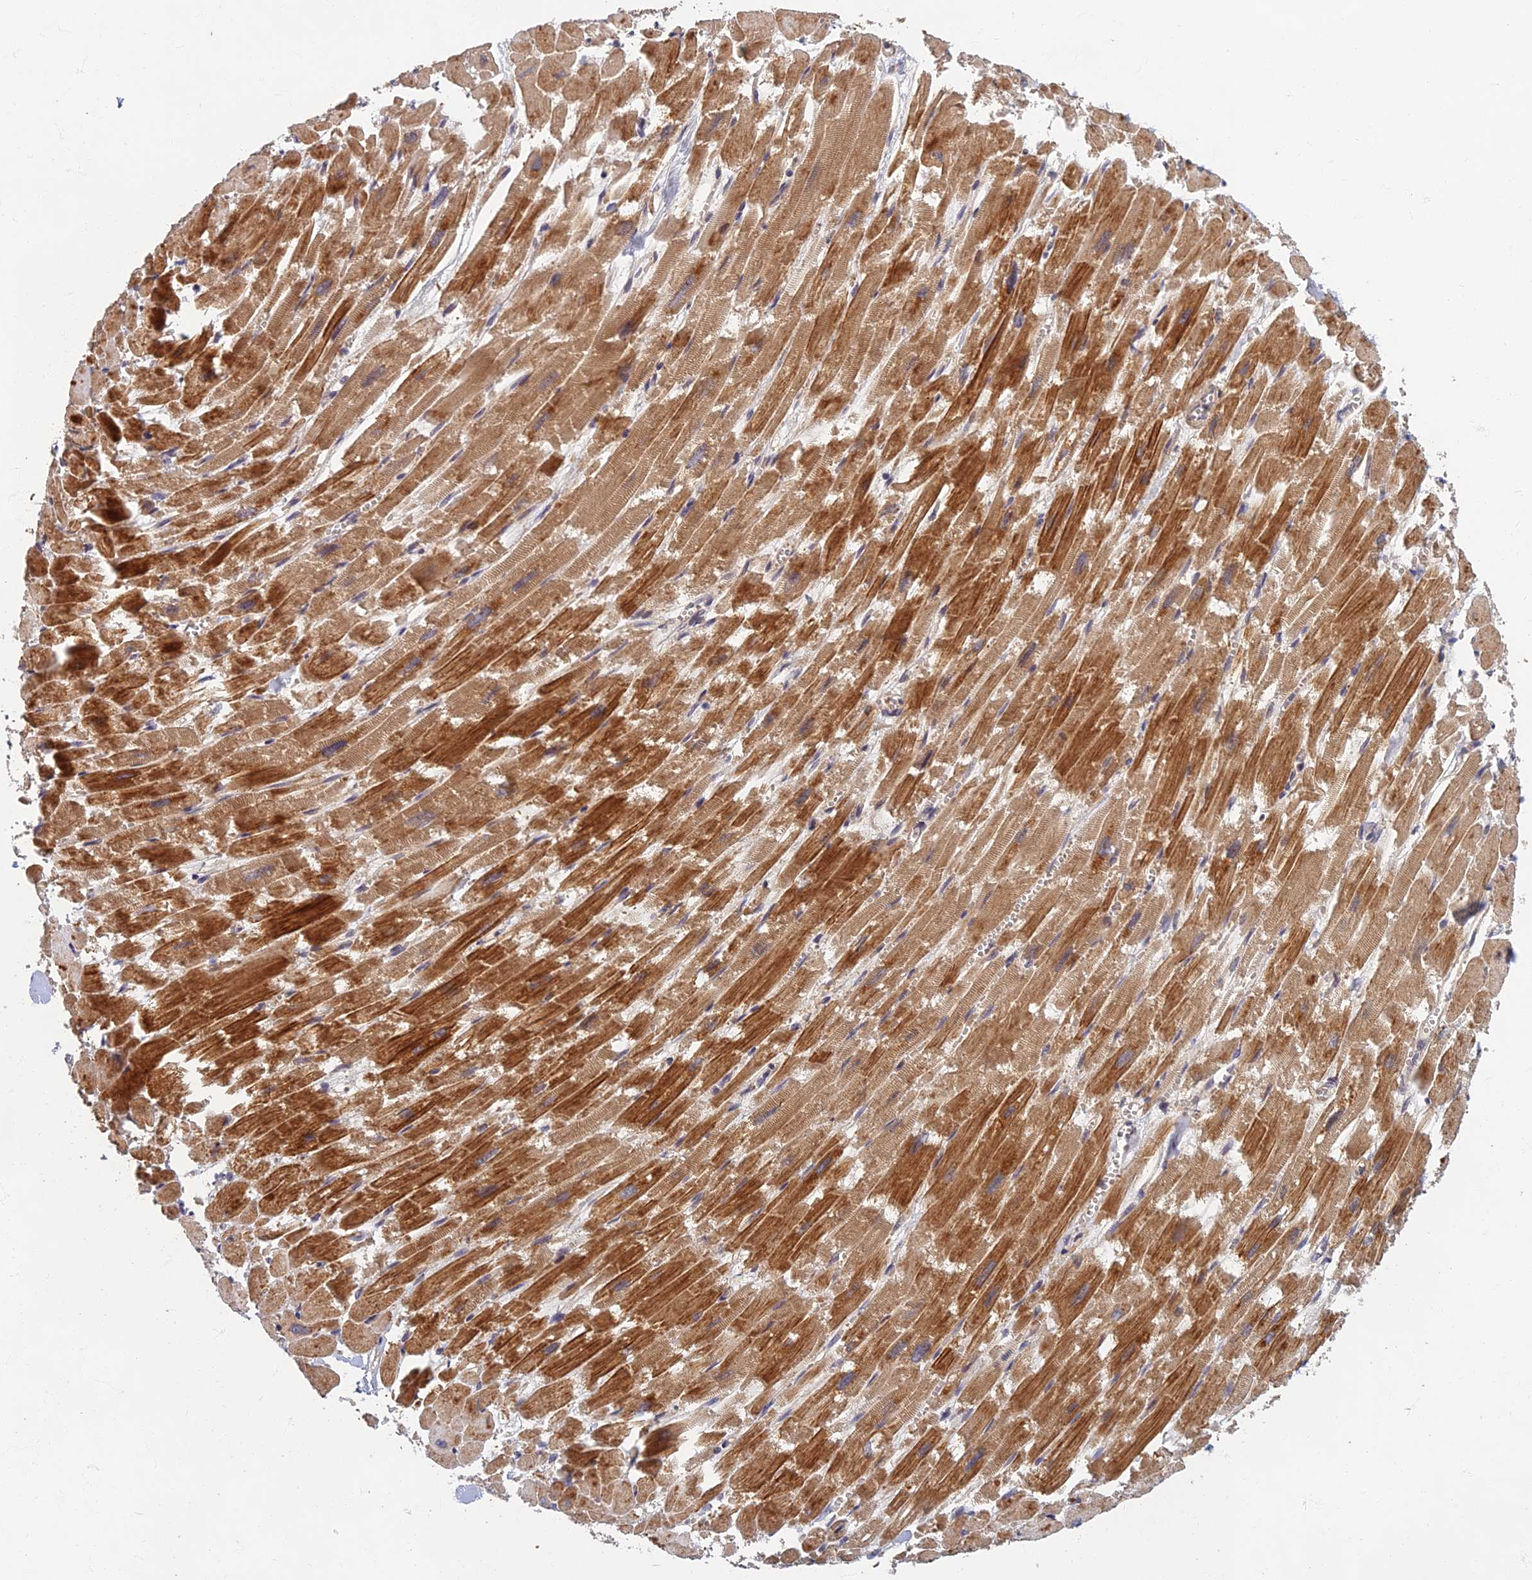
{"staining": {"intensity": "strong", "quantity": "25%-75%", "location": "cytoplasmic/membranous"}, "tissue": "heart muscle", "cell_type": "Cardiomyocytes", "image_type": "normal", "snomed": [{"axis": "morphology", "description": "Normal tissue, NOS"}, {"axis": "topography", "description": "Heart"}], "caption": "Brown immunohistochemical staining in unremarkable human heart muscle reveals strong cytoplasmic/membranous positivity in about 25%-75% of cardiomyocytes.", "gene": "EARS2", "patient": {"sex": "male", "age": 54}}